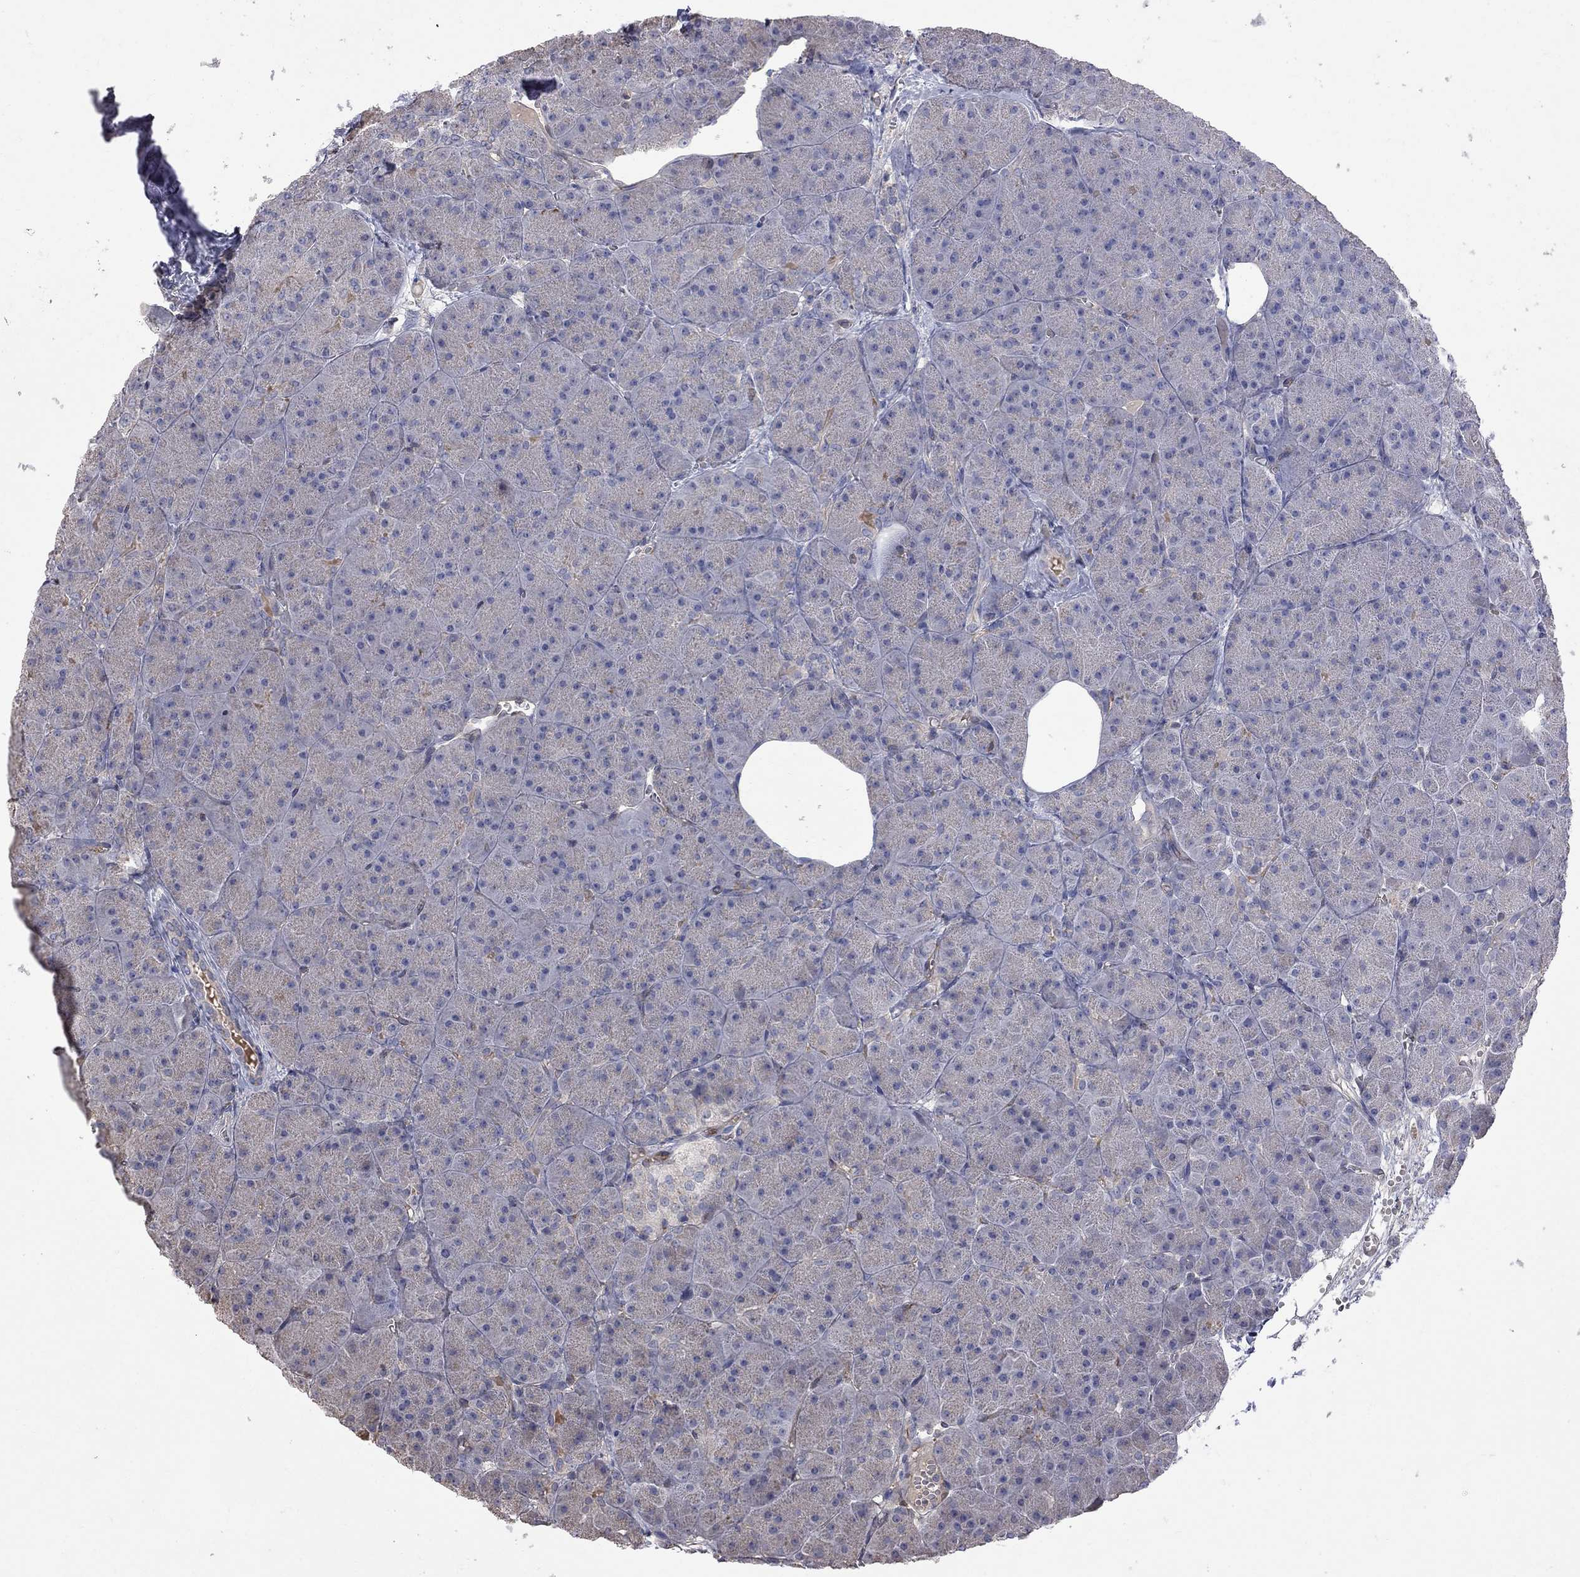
{"staining": {"intensity": "negative", "quantity": "none", "location": "none"}, "tissue": "pancreas", "cell_type": "Exocrine glandular cells", "image_type": "normal", "snomed": [{"axis": "morphology", "description": "Normal tissue, NOS"}, {"axis": "topography", "description": "Pancreas"}], "caption": "A high-resolution micrograph shows immunohistochemistry (IHC) staining of unremarkable pancreas, which demonstrates no significant positivity in exocrine glandular cells.", "gene": "ABI3", "patient": {"sex": "male", "age": 61}}